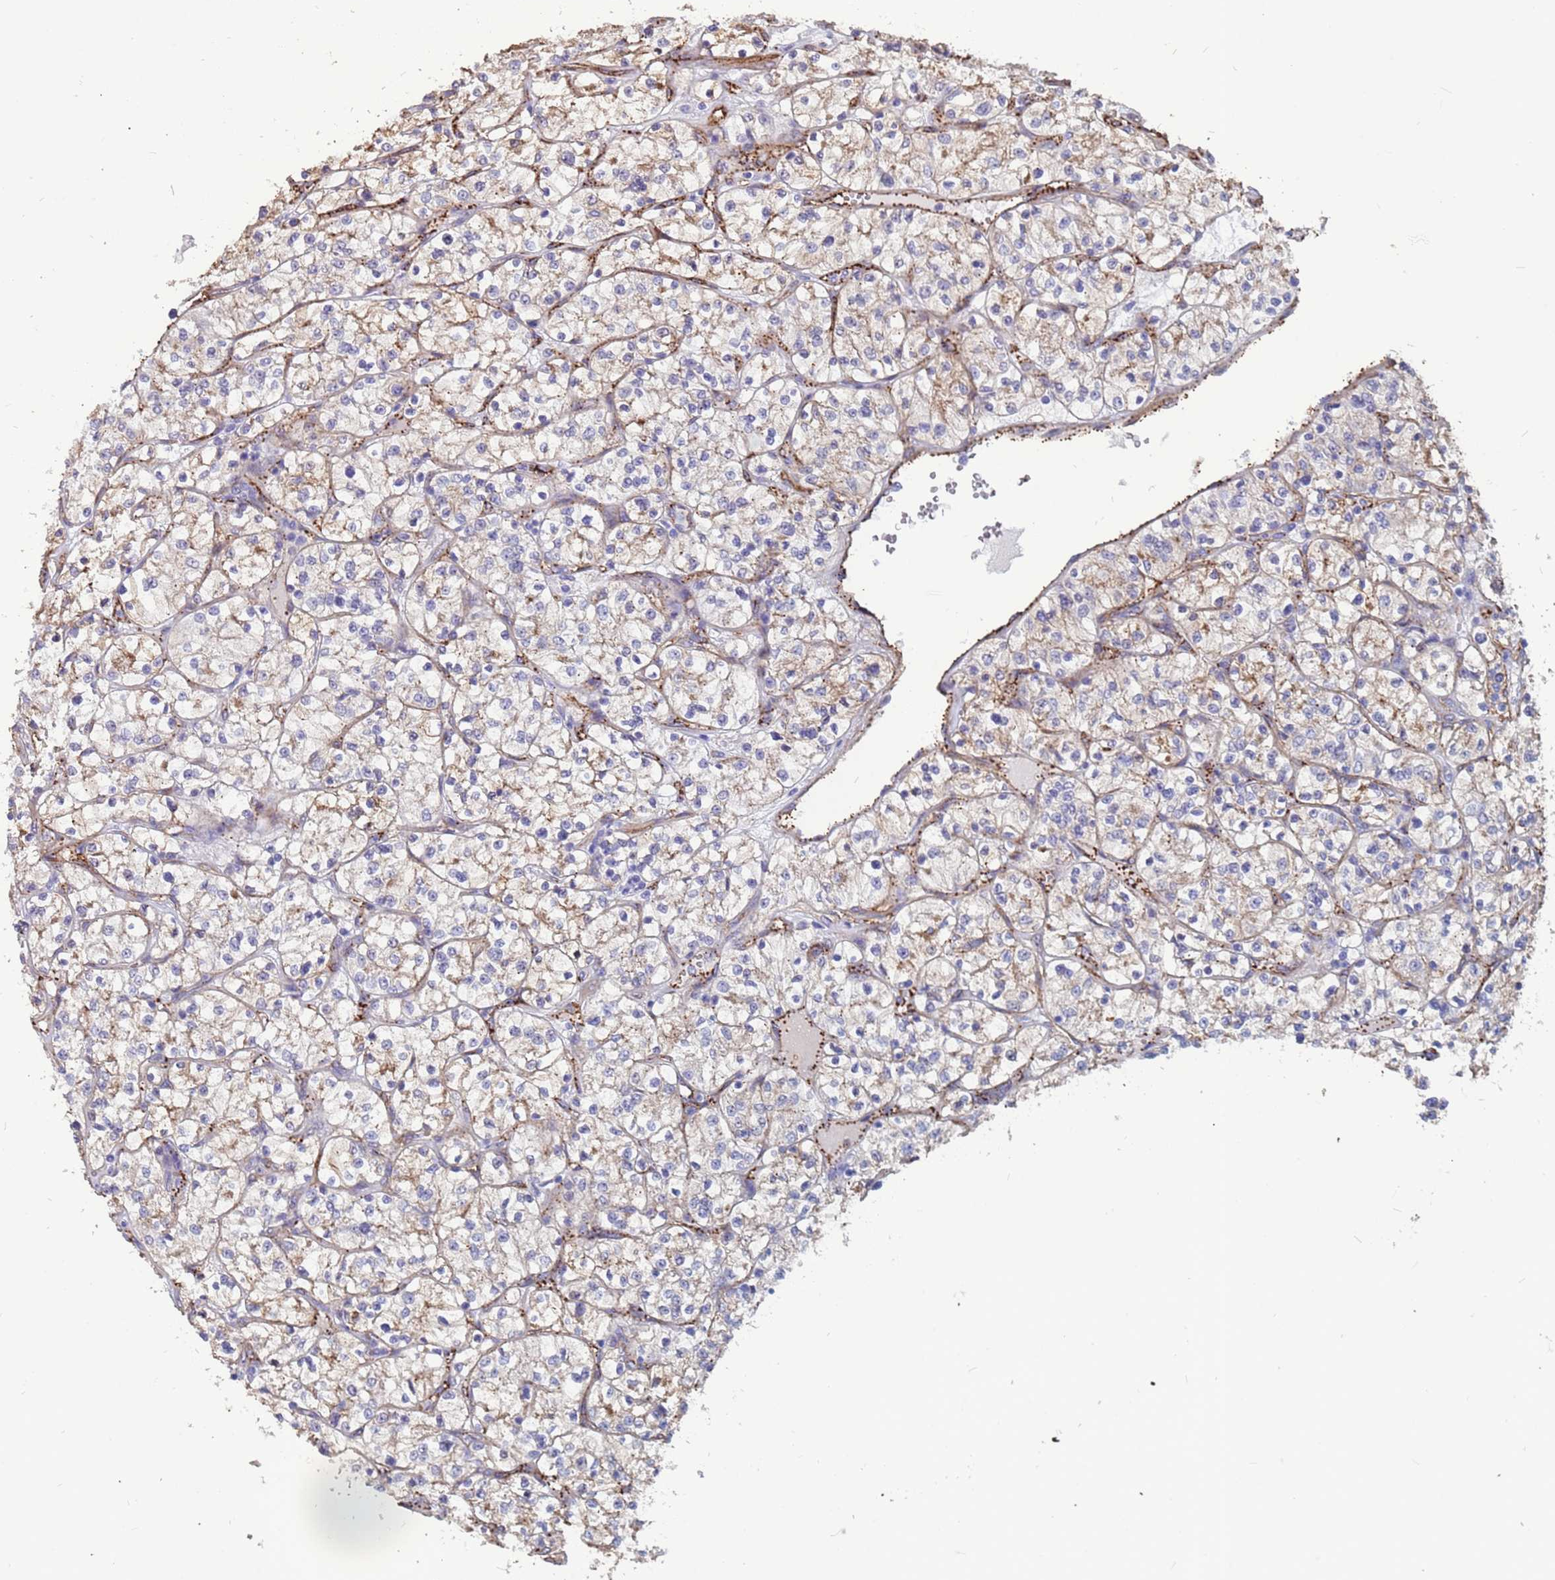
{"staining": {"intensity": "negative", "quantity": "none", "location": "none"}, "tissue": "renal cancer", "cell_type": "Tumor cells", "image_type": "cancer", "snomed": [{"axis": "morphology", "description": "Adenocarcinoma, NOS"}, {"axis": "topography", "description": "Kidney"}], "caption": "Tumor cells are negative for protein expression in human renal adenocarcinoma.", "gene": "EHD2", "patient": {"sex": "female", "age": 64}}